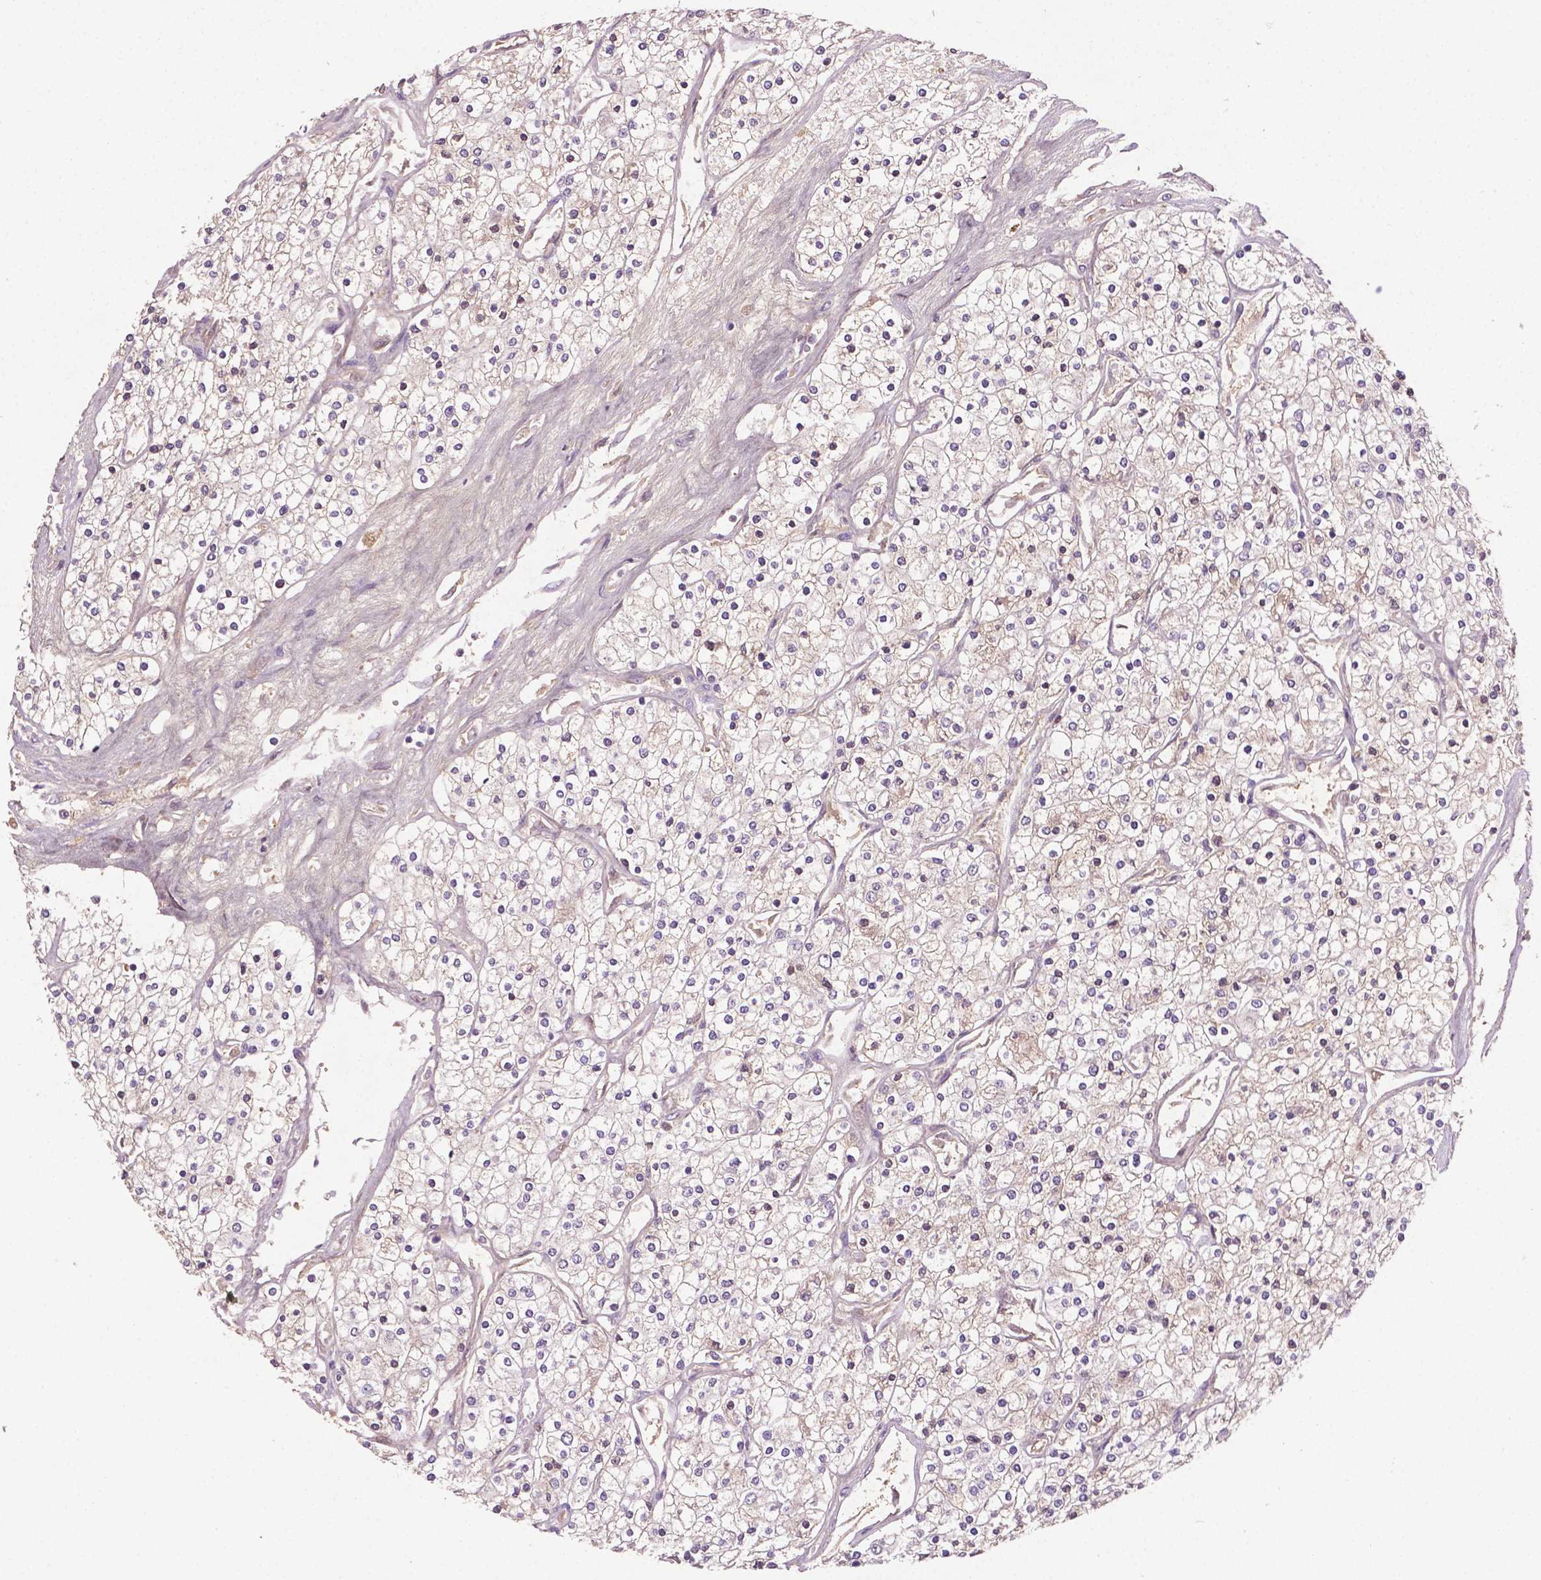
{"staining": {"intensity": "negative", "quantity": "none", "location": "none"}, "tissue": "renal cancer", "cell_type": "Tumor cells", "image_type": "cancer", "snomed": [{"axis": "morphology", "description": "Adenocarcinoma, NOS"}, {"axis": "topography", "description": "Kidney"}], "caption": "Tumor cells are negative for protein expression in human renal cancer (adenocarcinoma).", "gene": "SOX17", "patient": {"sex": "male", "age": 80}}